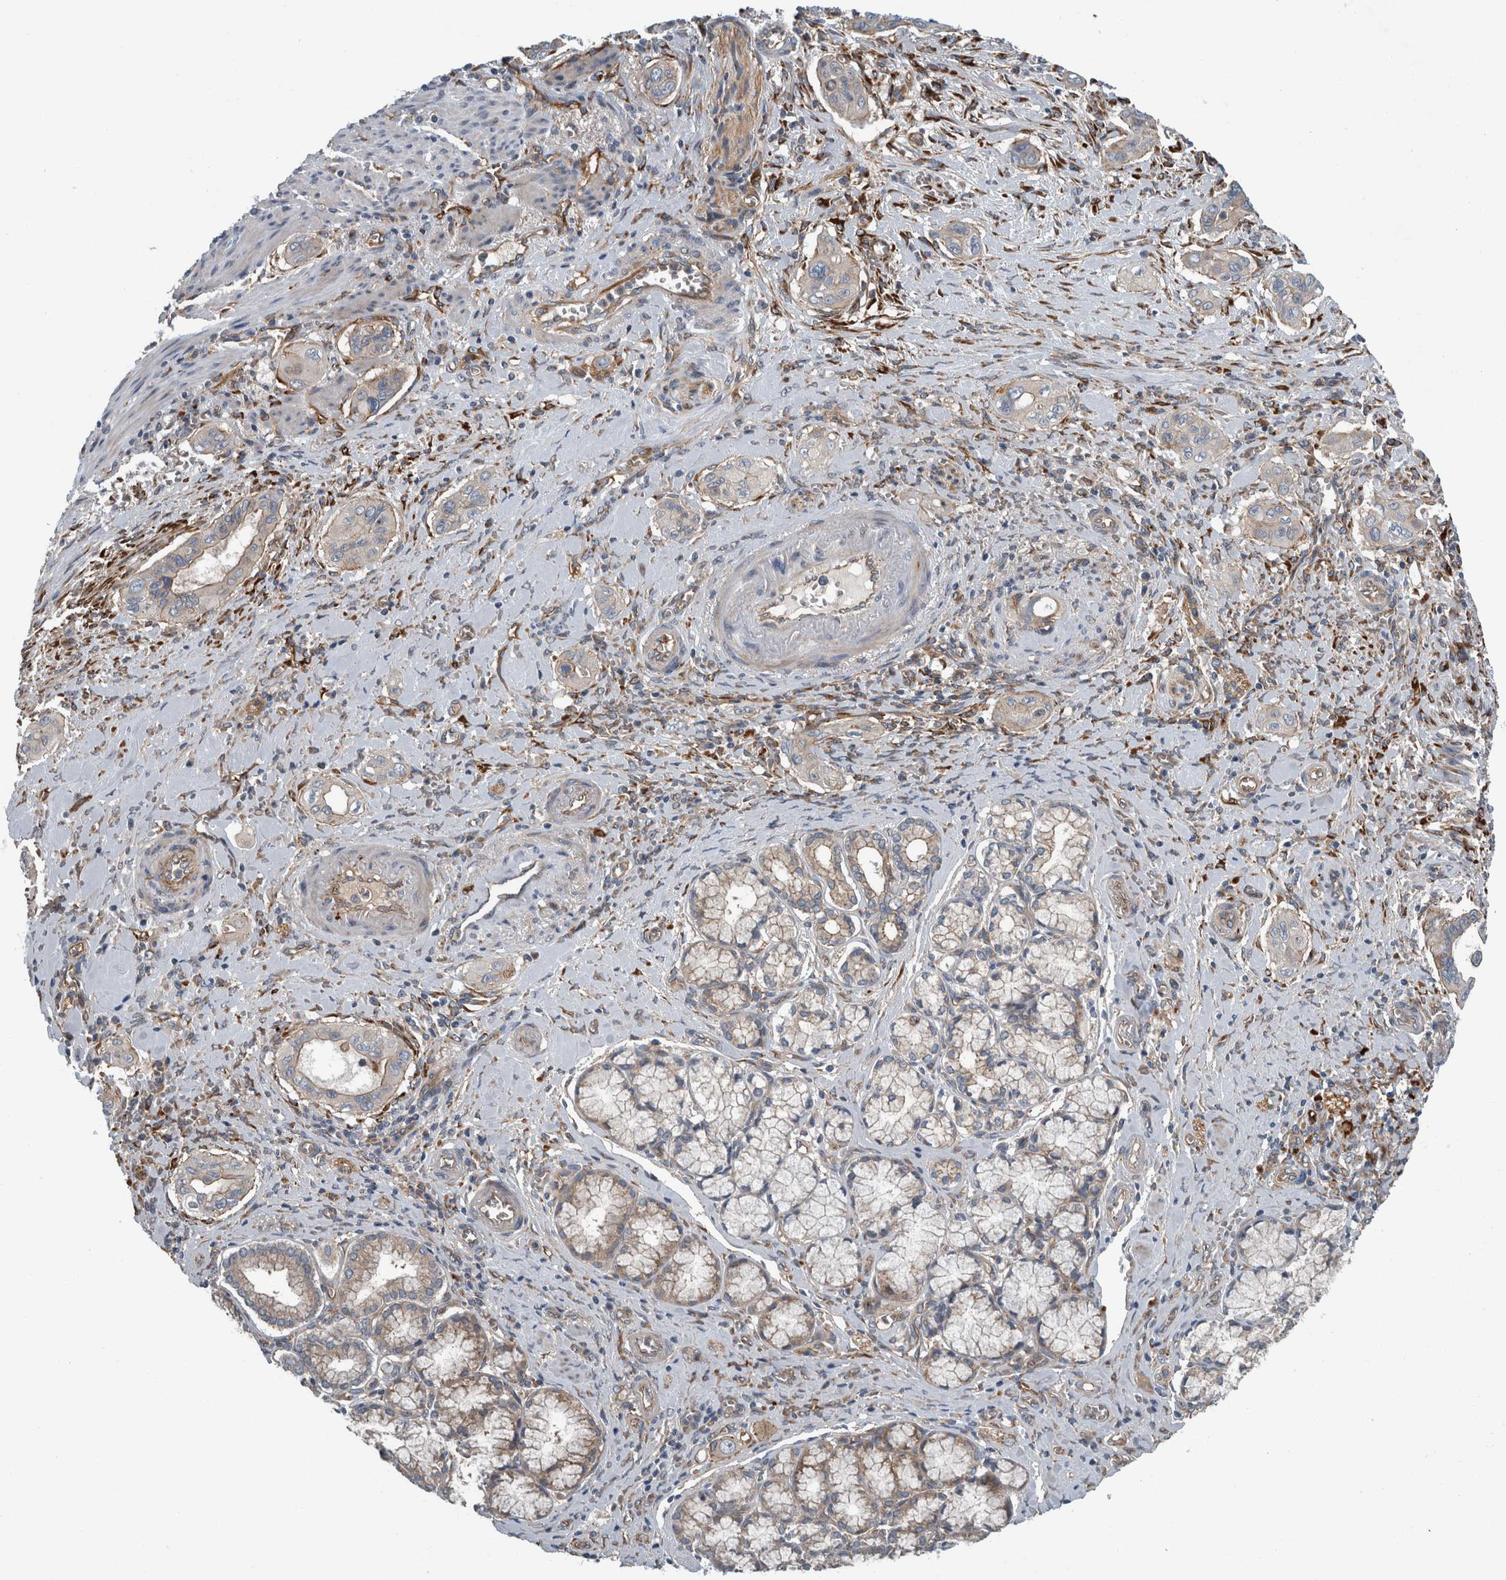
{"staining": {"intensity": "weak", "quantity": ">75%", "location": "cytoplasmic/membranous"}, "tissue": "pancreatic cancer", "cell_type": "Tumor cells", "image_type": "cancer", "snomed": [{"axis": "morphology", "description": "Adenocarcinoma, NOS"}, {"axis": "topography", "description": "Pancreas"}], "caption": "Weak cytoplasmic/membranous expression is identified in about >75% of tumor cells in adenocarcinoma (pancreatic).", "gene": "GLT8D2", "patient": {"sex": "male", "age": 77}}